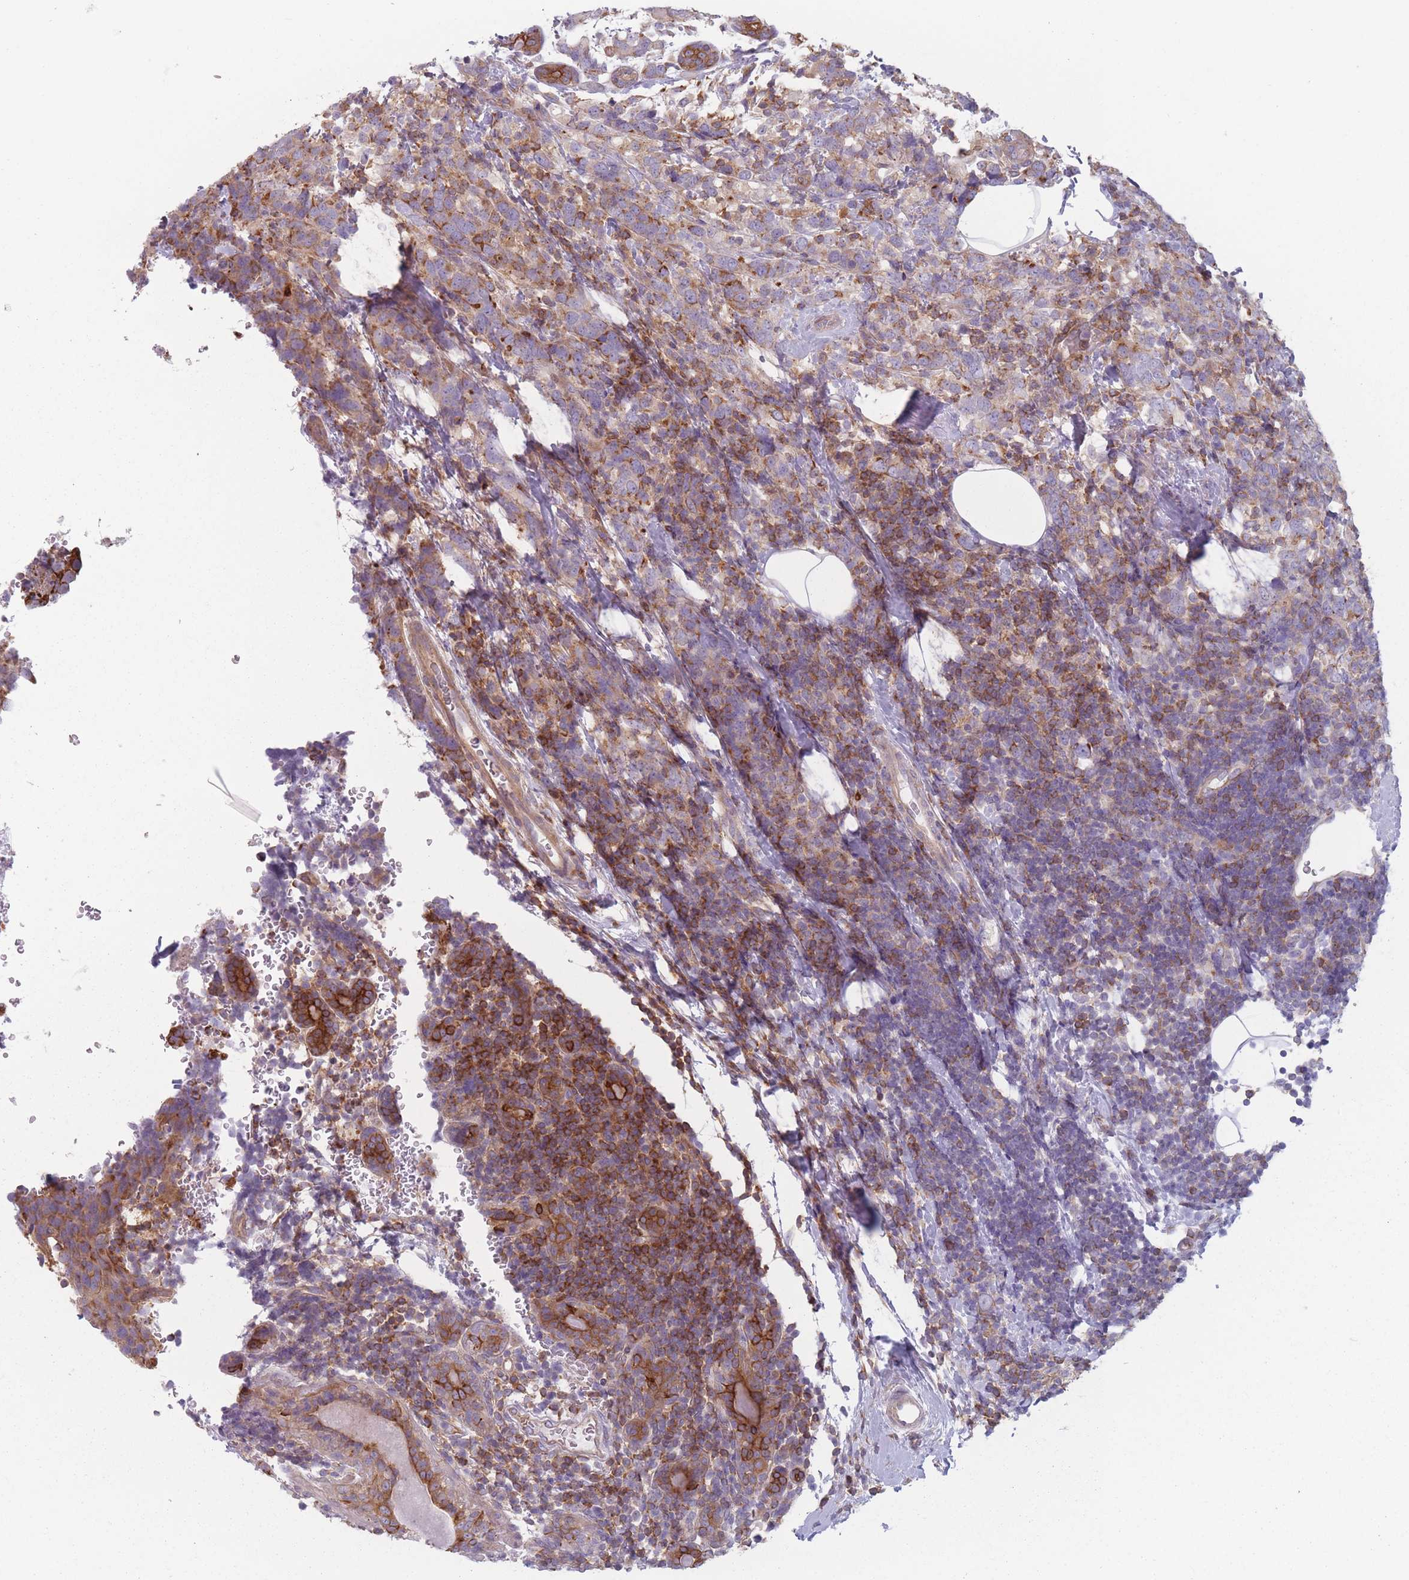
{"staining": {"intensity": "strong", "quantity": "25%-75%", "location": "cytoplasmic/membranous"}, "tissue": "breast cancer", "cell_type": "Tumor cells", "image_type": "cancer", "snomed": [{"axis": "morphology", "description": "Lobular carcinoma"}, {"axis": "topography", "description": "Breast"}], "caption": "An immunohistochemistry (IHC) image of neoplastic tissue is shown. Protein staining in brown highlights strong cytoplasmic/membranous positivity in lobular carcinoma (breast) within tumor cells.", "gene": "HSBP1L1", "patient": {"sex": "female", "age": 59}}